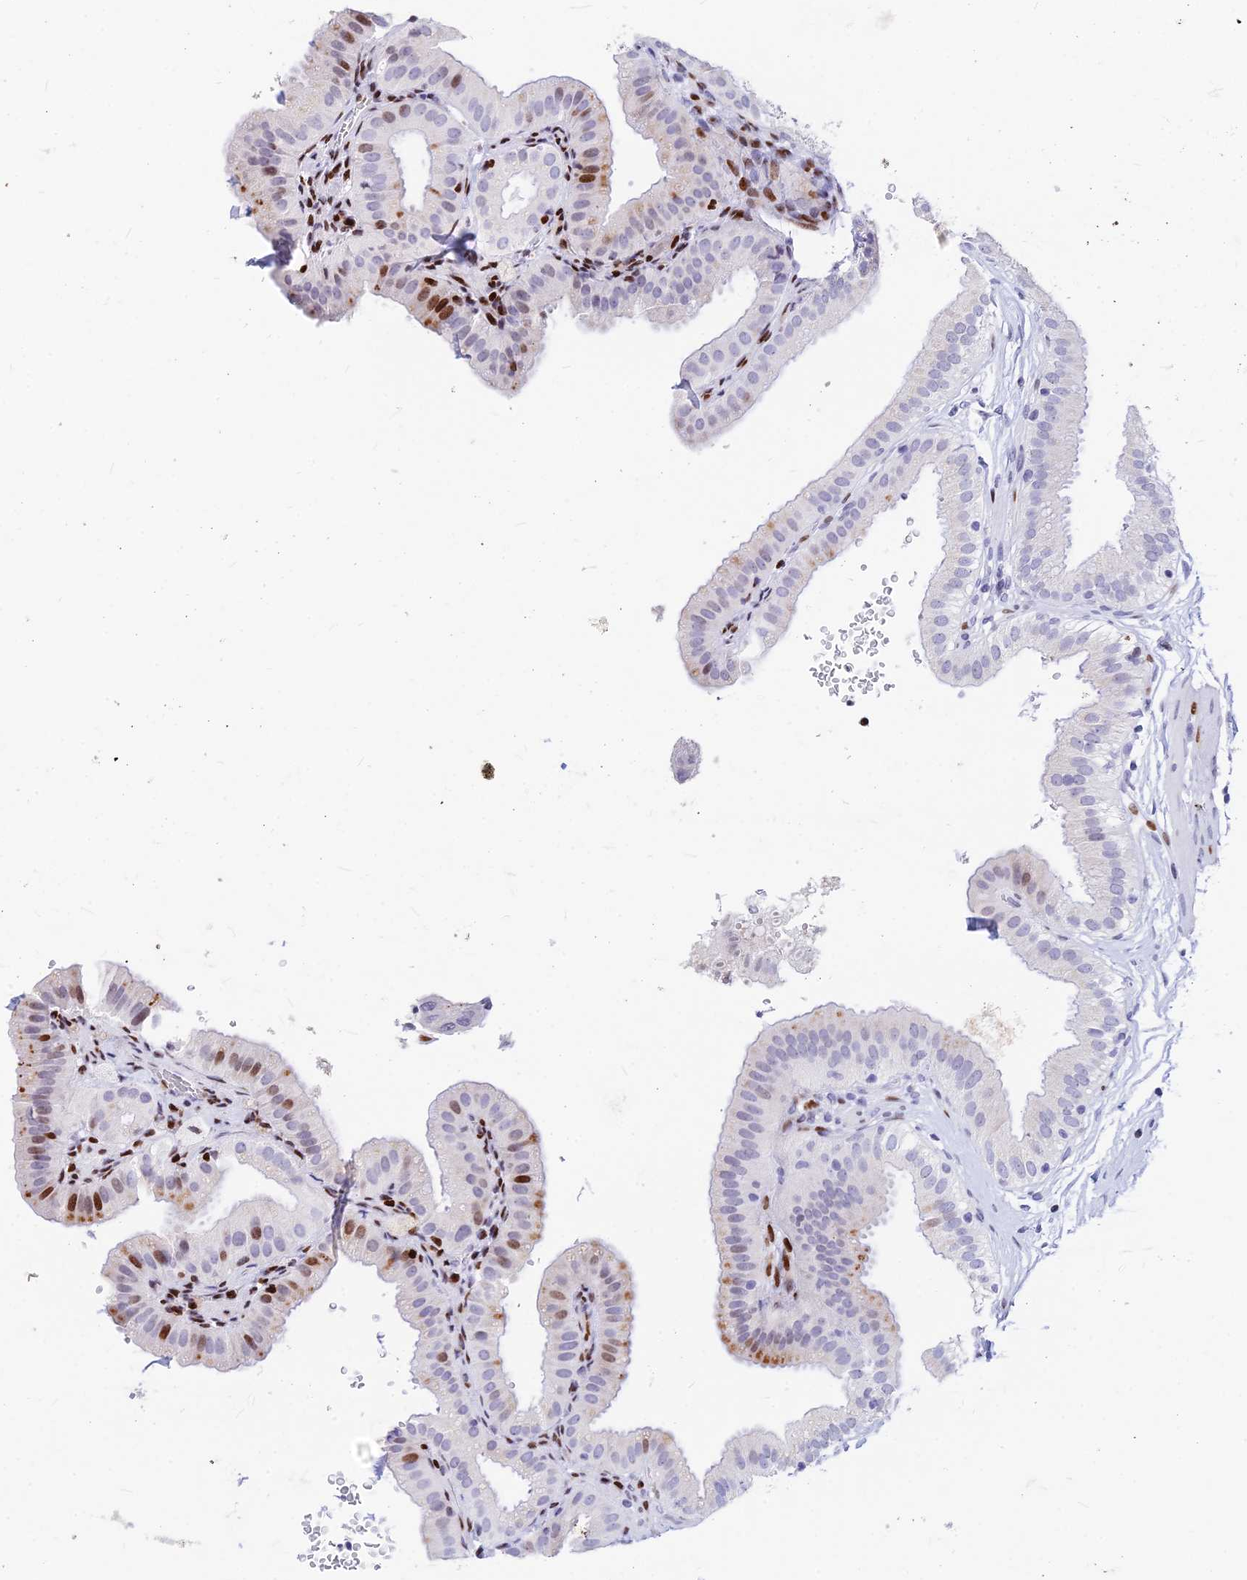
{"staining": {"intensity": "strong", "quantity": "<25%", "location": "nuclear"}, "tissue": "gallbladder", "cell_type": "Glandular cells", "image_type": "normal", "snomed": [{"axis": "morphology", "description": "Normal tissue, NOS"}, {"axis": "topography", "description": "Gallbladder"}], "caption": "The image displays staining of unremarkable gallbladder, revealing strong nuclear protein positivity (brown color) within glandular cells.", "gene": "PRPS1", "patient": {"sex": "female", "age": 61}}